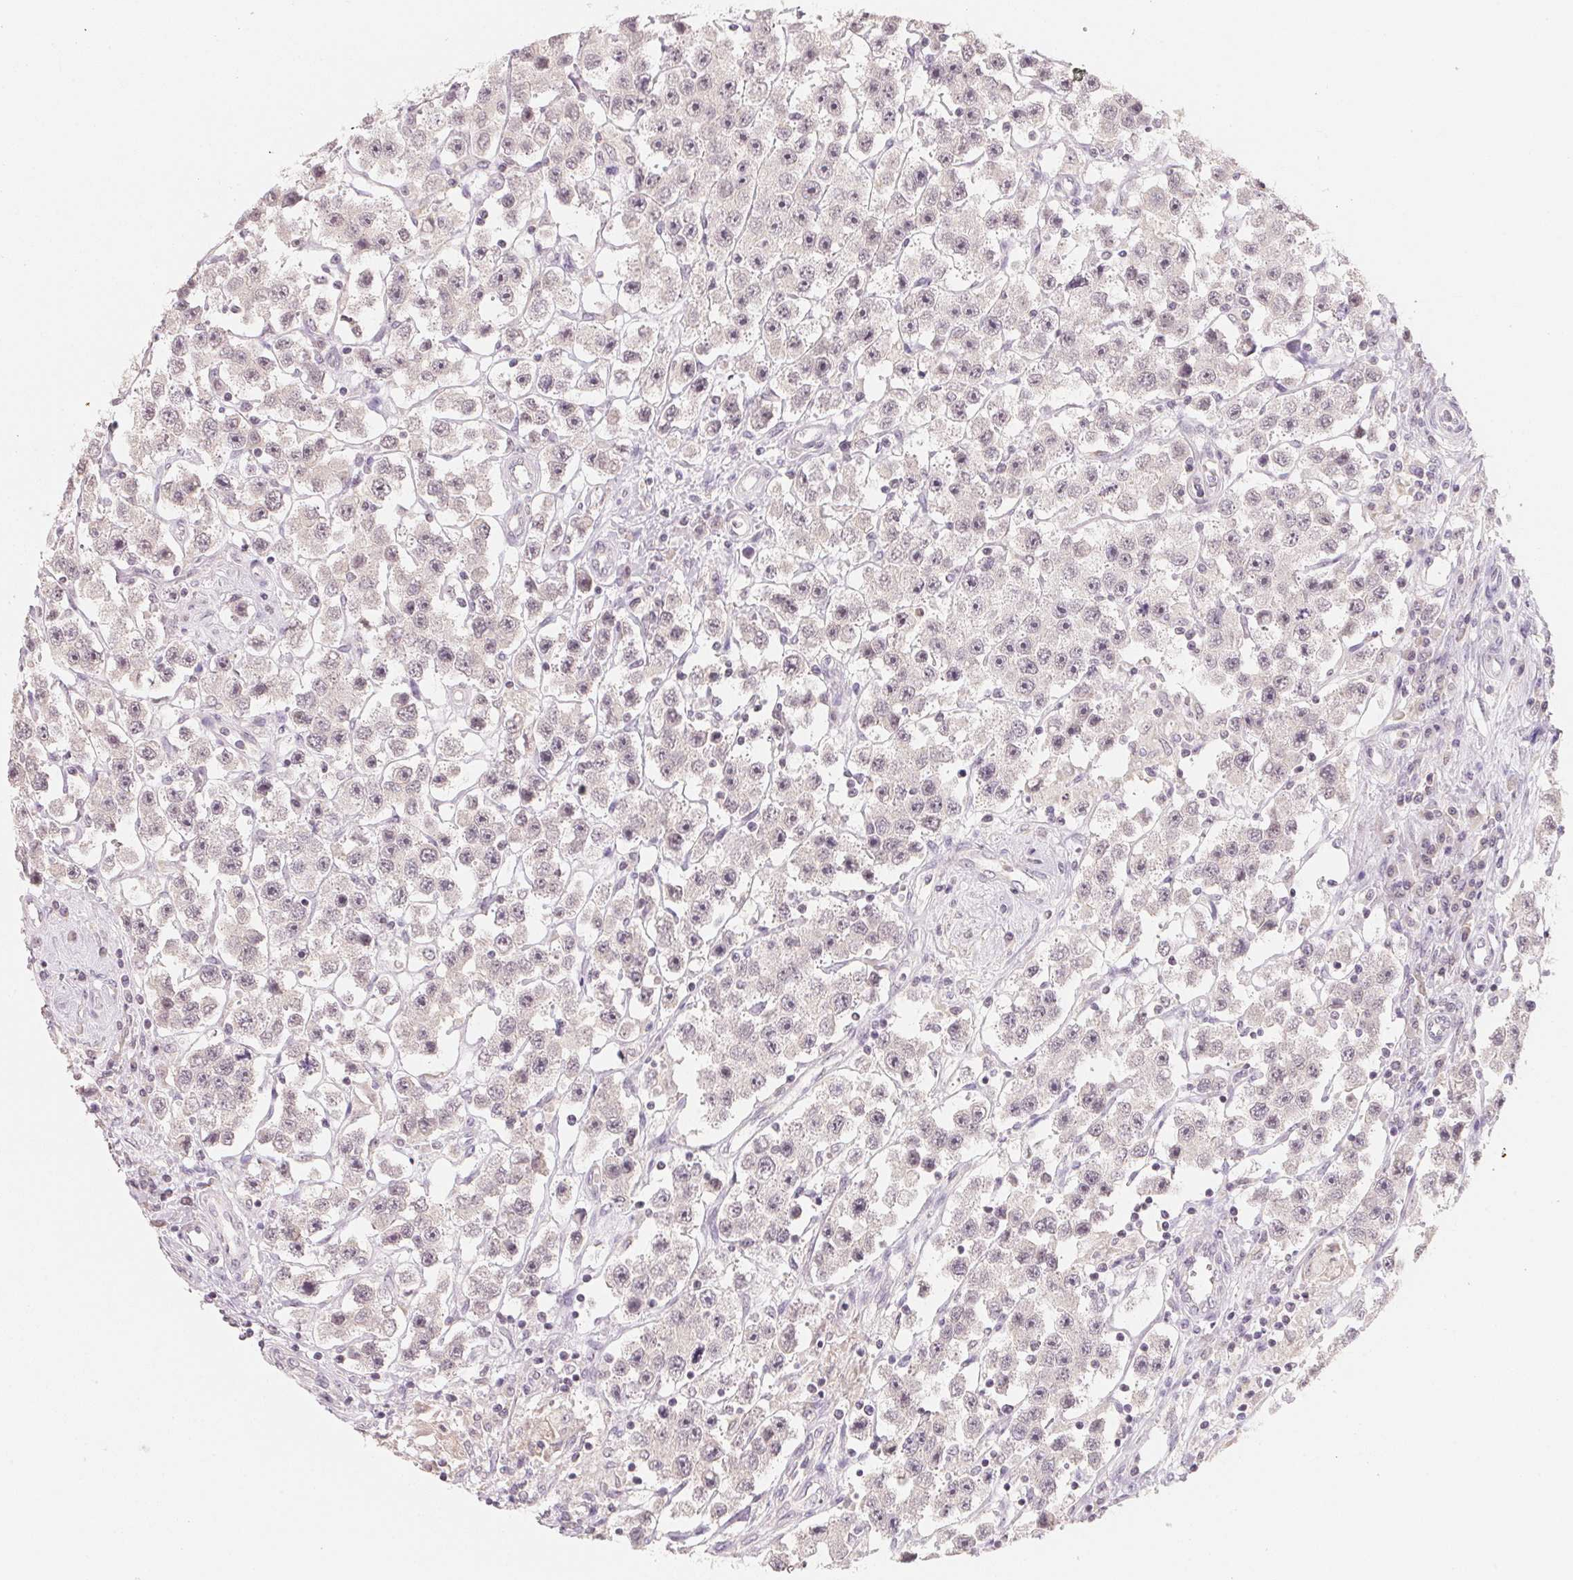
{"staining": {"intensity": "negative", "quantity": "none", "location": "none"}, "tissue": "testis cancer", "cell_type": "Tumor cells", "image_type": "cancer", "snomed": [{"axis": "morphology", "description": "Seminoma, NOS"}, {"axis": "topography", "description": "Testis"}], "caption": "This micrograph is of testis cancer stained with immunohistochemistry (IHC) to label a protein in brown with the nuclei are counter-stained blue. There is no positivity in tumor cells. (DAB IHC with hematoxylin counter stain).", "gene": "ANKRD31", "patient": {"sex": "male", "age": 45}}